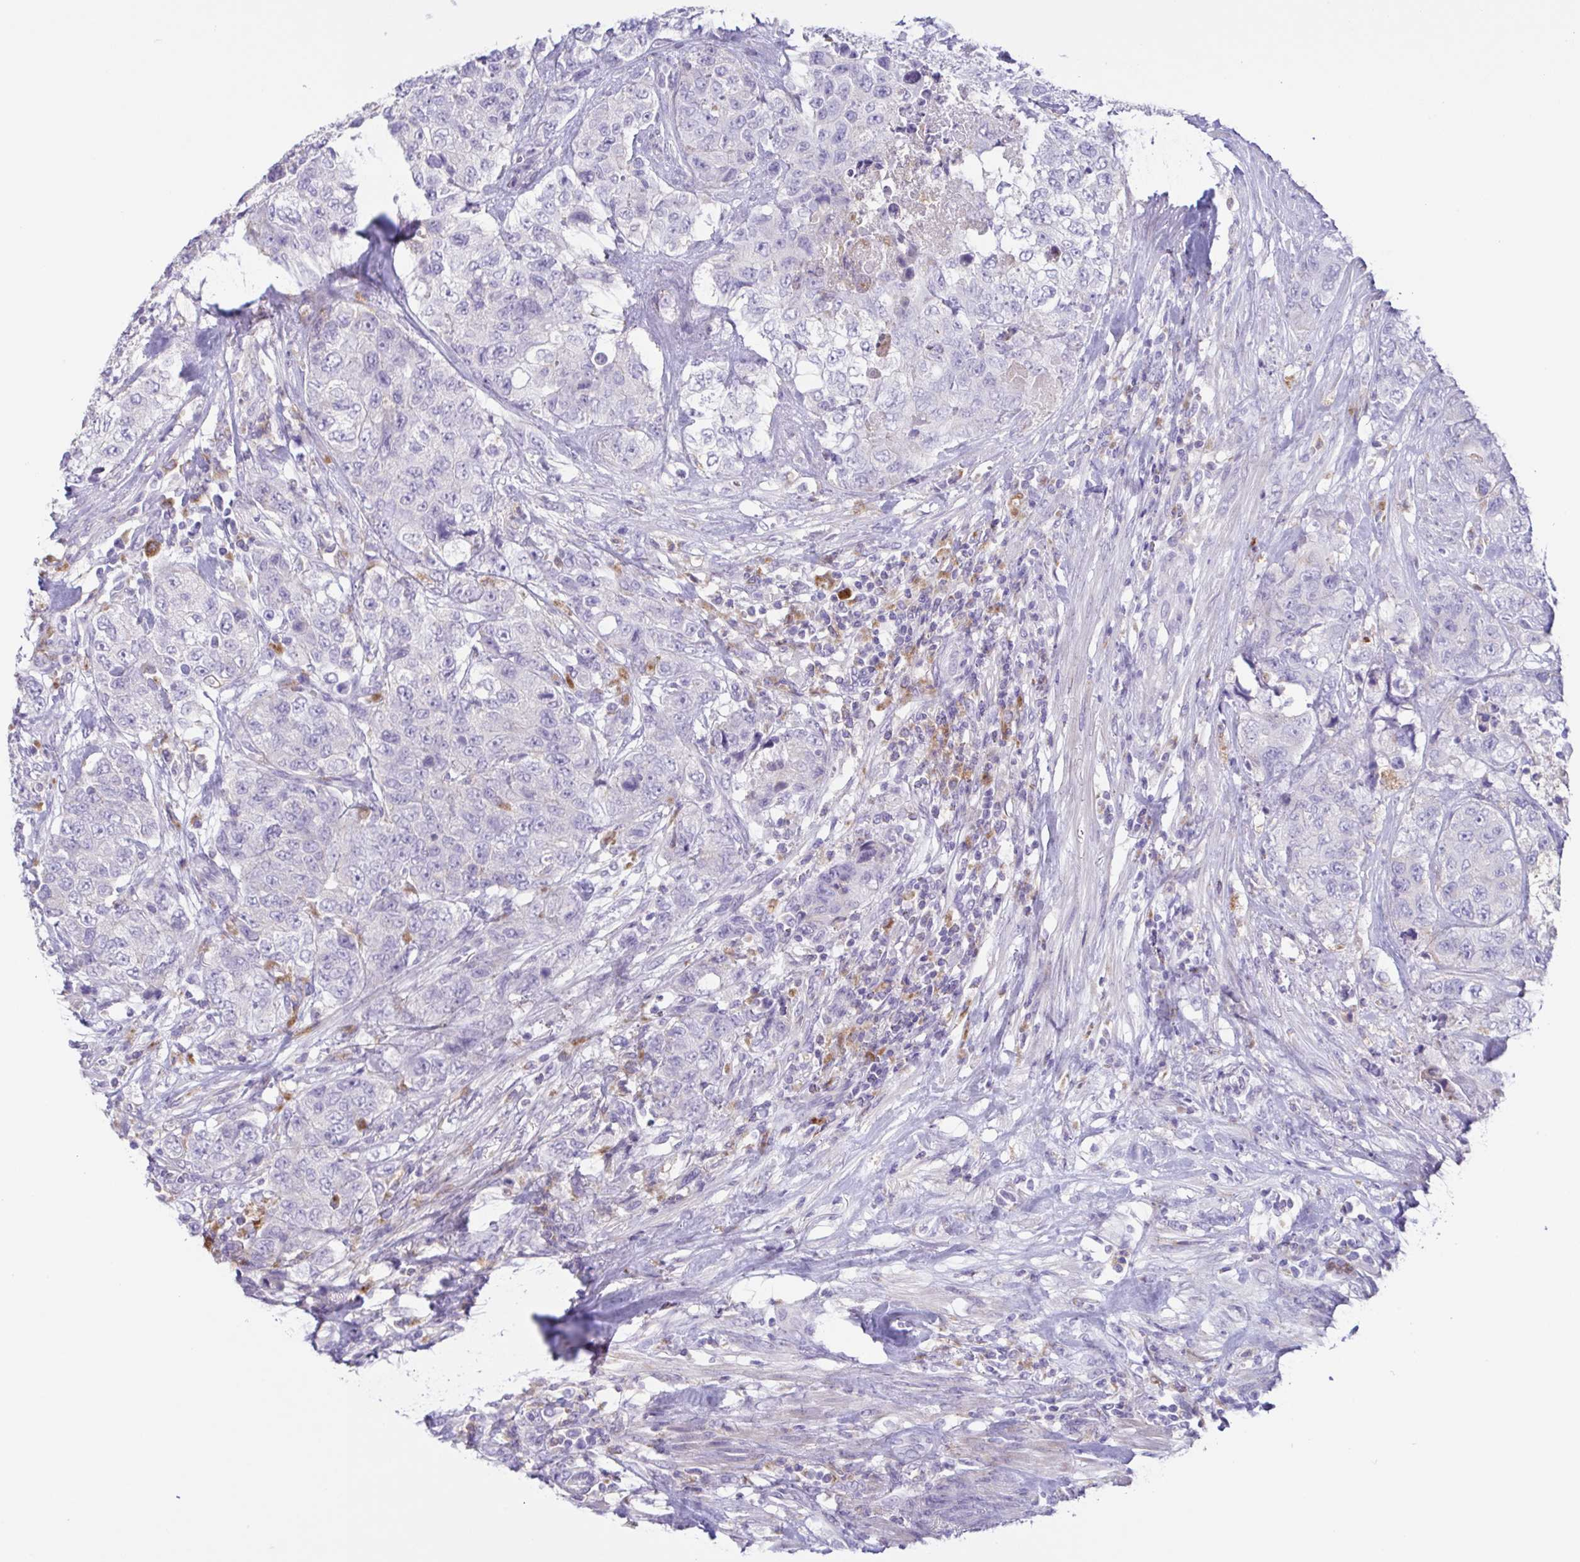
{"staining": {"intensity": "negative", "quantity": "none", "location": "none"}, "tissue": "urothelial cancer", "cell_type": "Tumor cells", "image_type": "cancer", "snomed": [{"axis": "morphology", "description": "Urothelial carcinoma, High grade"}, {"axis": "topography", "description": "Urinary bladder"}], "caption": "Tumor cells show no significant positivity in urothelial cancer.", "gene": "ATP6V1G2", "patient": {"sex": "female", "age": 78}}